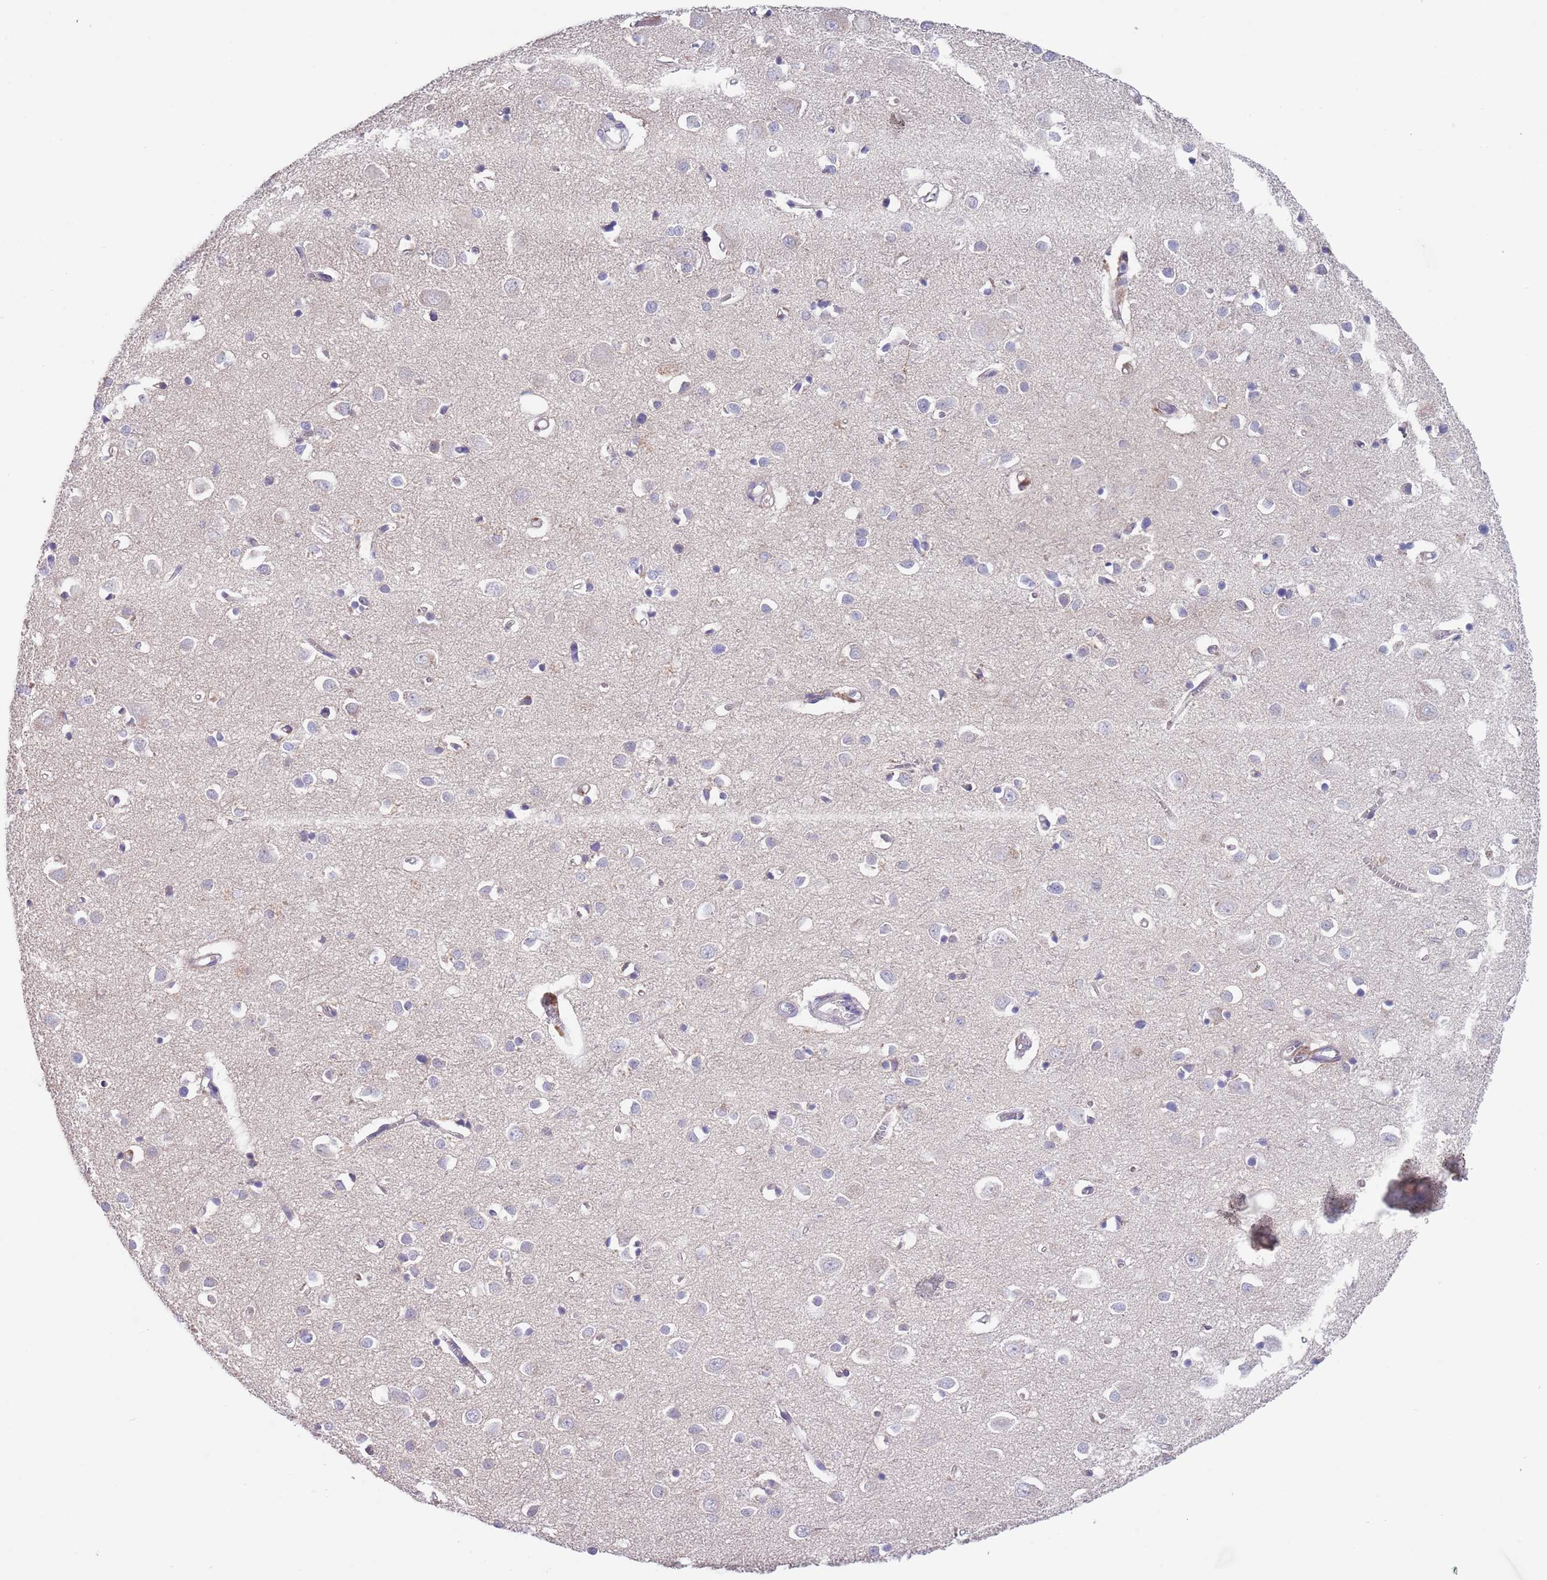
{"staining": {"intensity": "negative", "quantity": "none", "location": "none"}, "tissue": "cerebral cortex", "cell_type": "Endothelial cells", "image_type": "normal", "snomed": [{"axis": "morphology", "description": "Normal tissue, NOS"}, {"axis": "topography", "description": "Cerebral cortex"}], "caption": "Endothelial cells are negative for brown protein staining in normal cerebral cortex. The staining is performed using DAB brown chromogen with nuclei counter-stained in using hematoxylin.", "gene": "RNF169", "patient": {"sex": "female", "age": 64}}